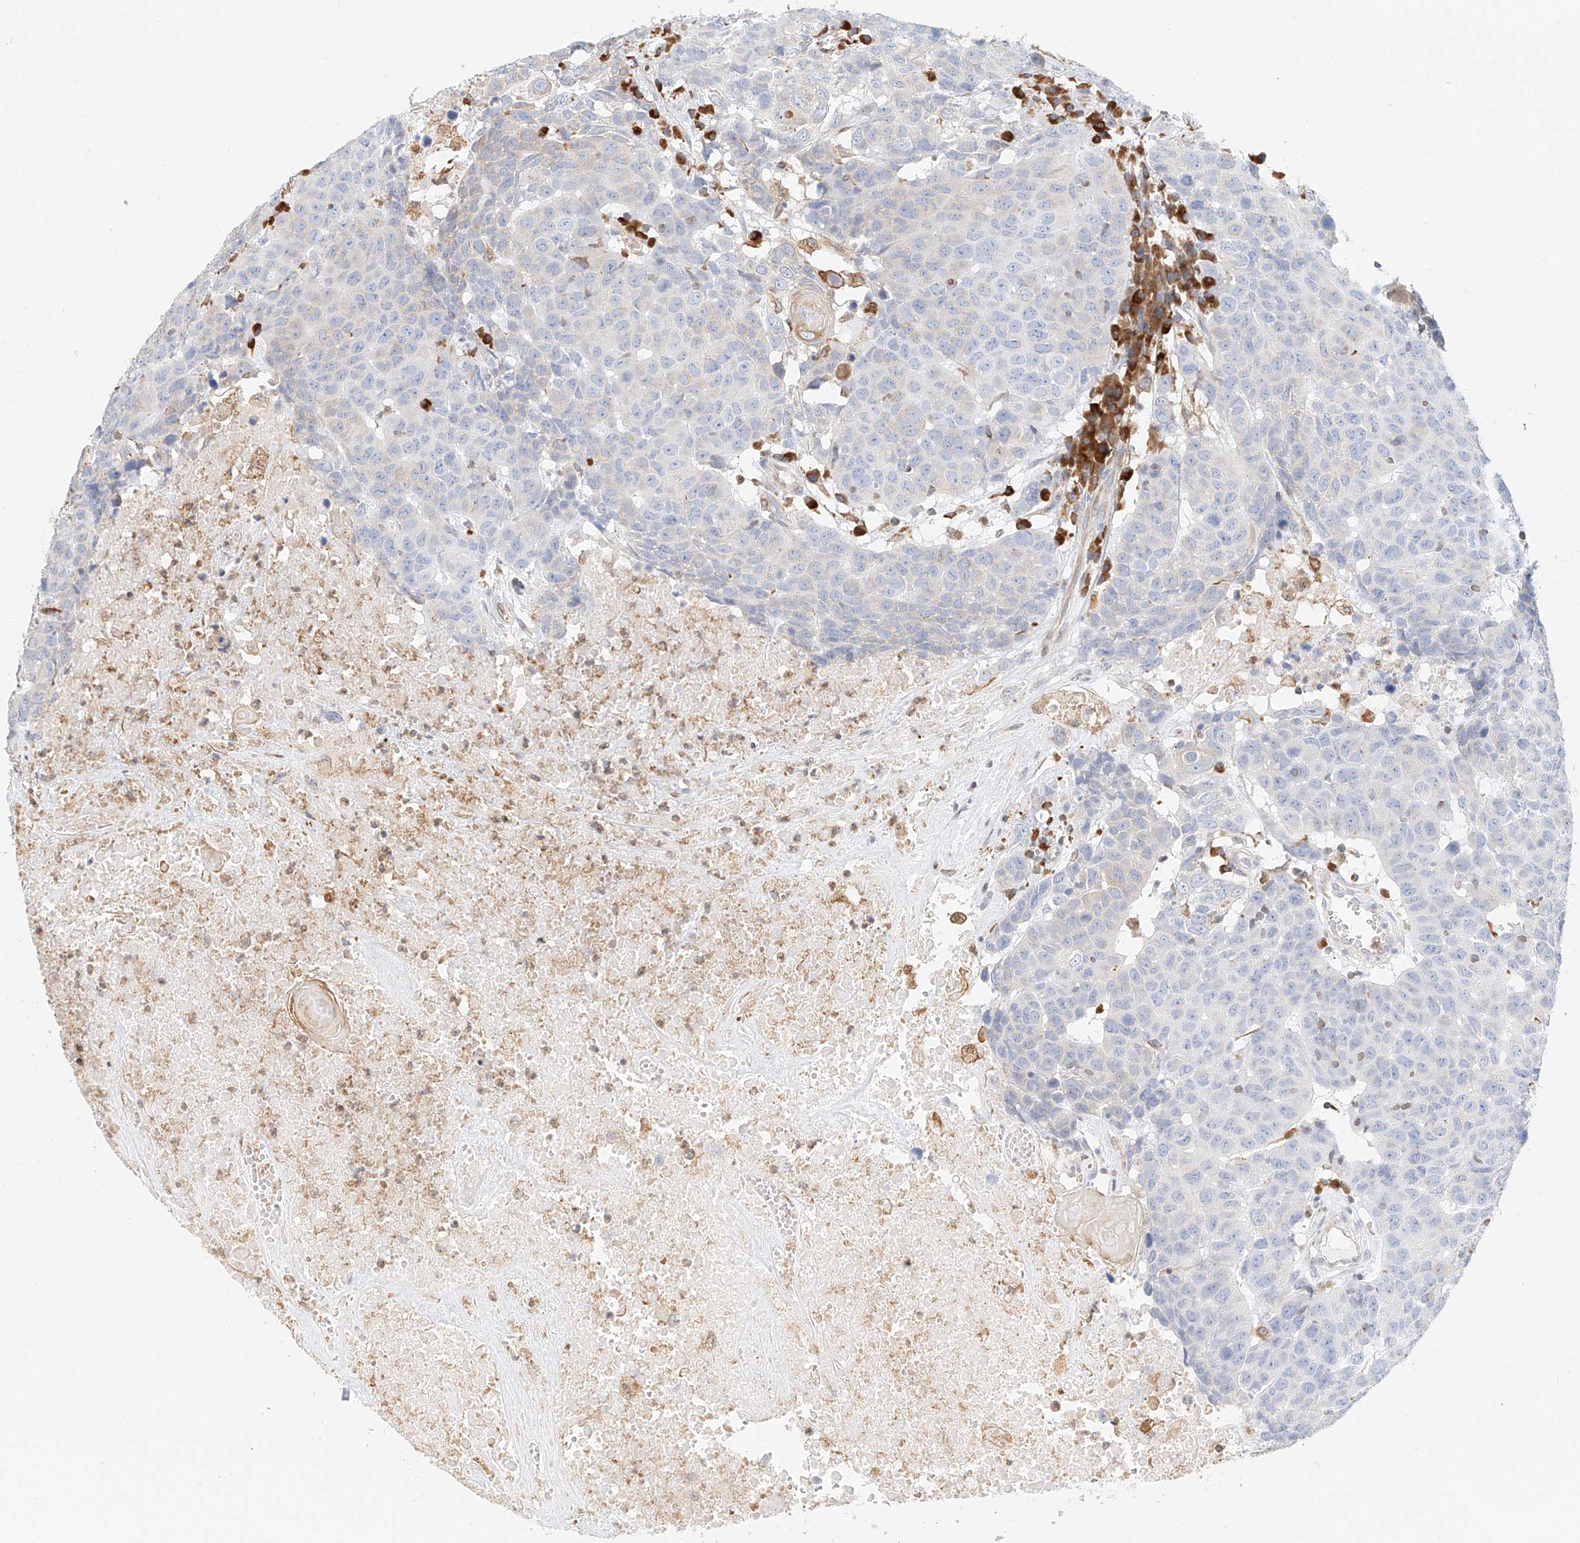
{"staining": {"intensity": "negative", "quantity": "none", "location": "none"}, "tissue": "head and neck cancer", "cell_type": "Tumor cells", "image_type": "cancer", "snomed": [{"axis": "morphology", "description": "Squamous cell carcinoma, NOS"}, {"axis": "topography", "description": "Head-Neck"}], "caption": "Tumor cells show no significant staining in head and neck cancer (squamous cell carcinoma).", "gene": "DHRS7", "patient": {"sex": "male", "age": 66}}